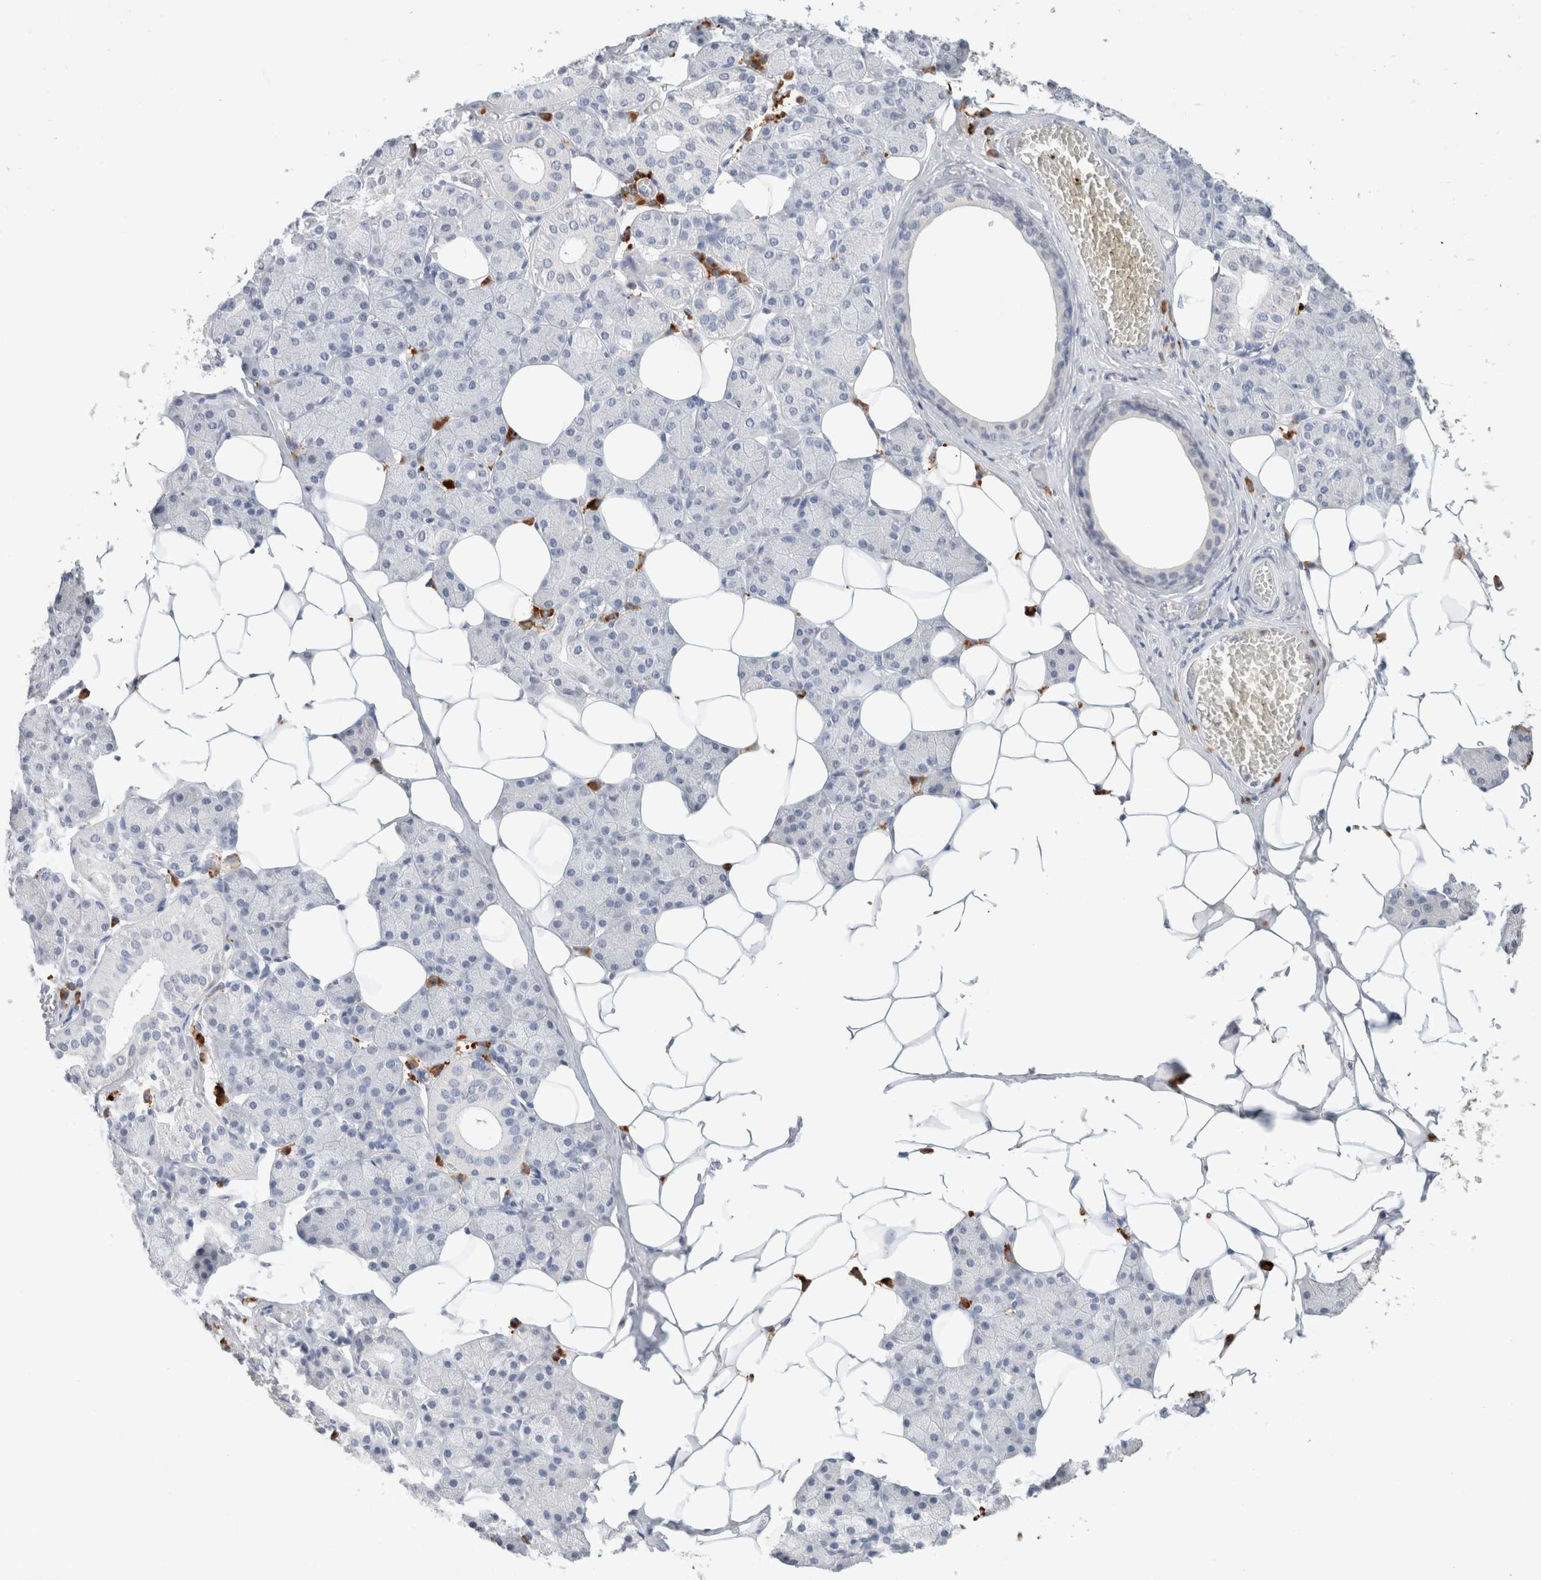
{"staining": {"intensity": "negative", "quantity": "none", "location": "none"}, "tissue": "salivary gland", "cell_type": "Glandular cells", "image_type": "normal", "snomed": [{"axis": "morphology", "description": "Normal tissue, NOS"}, {"axis": "topography", "description": "Salivary gland"}], "caption": "The image reveals no significant positivity in glandular cells of salivary gland. (Immunohistochemistry (ihc), brightfield microscopy, high magnification).", "gene": "CD80", "patient": {"sex": "female", "age": 33}}